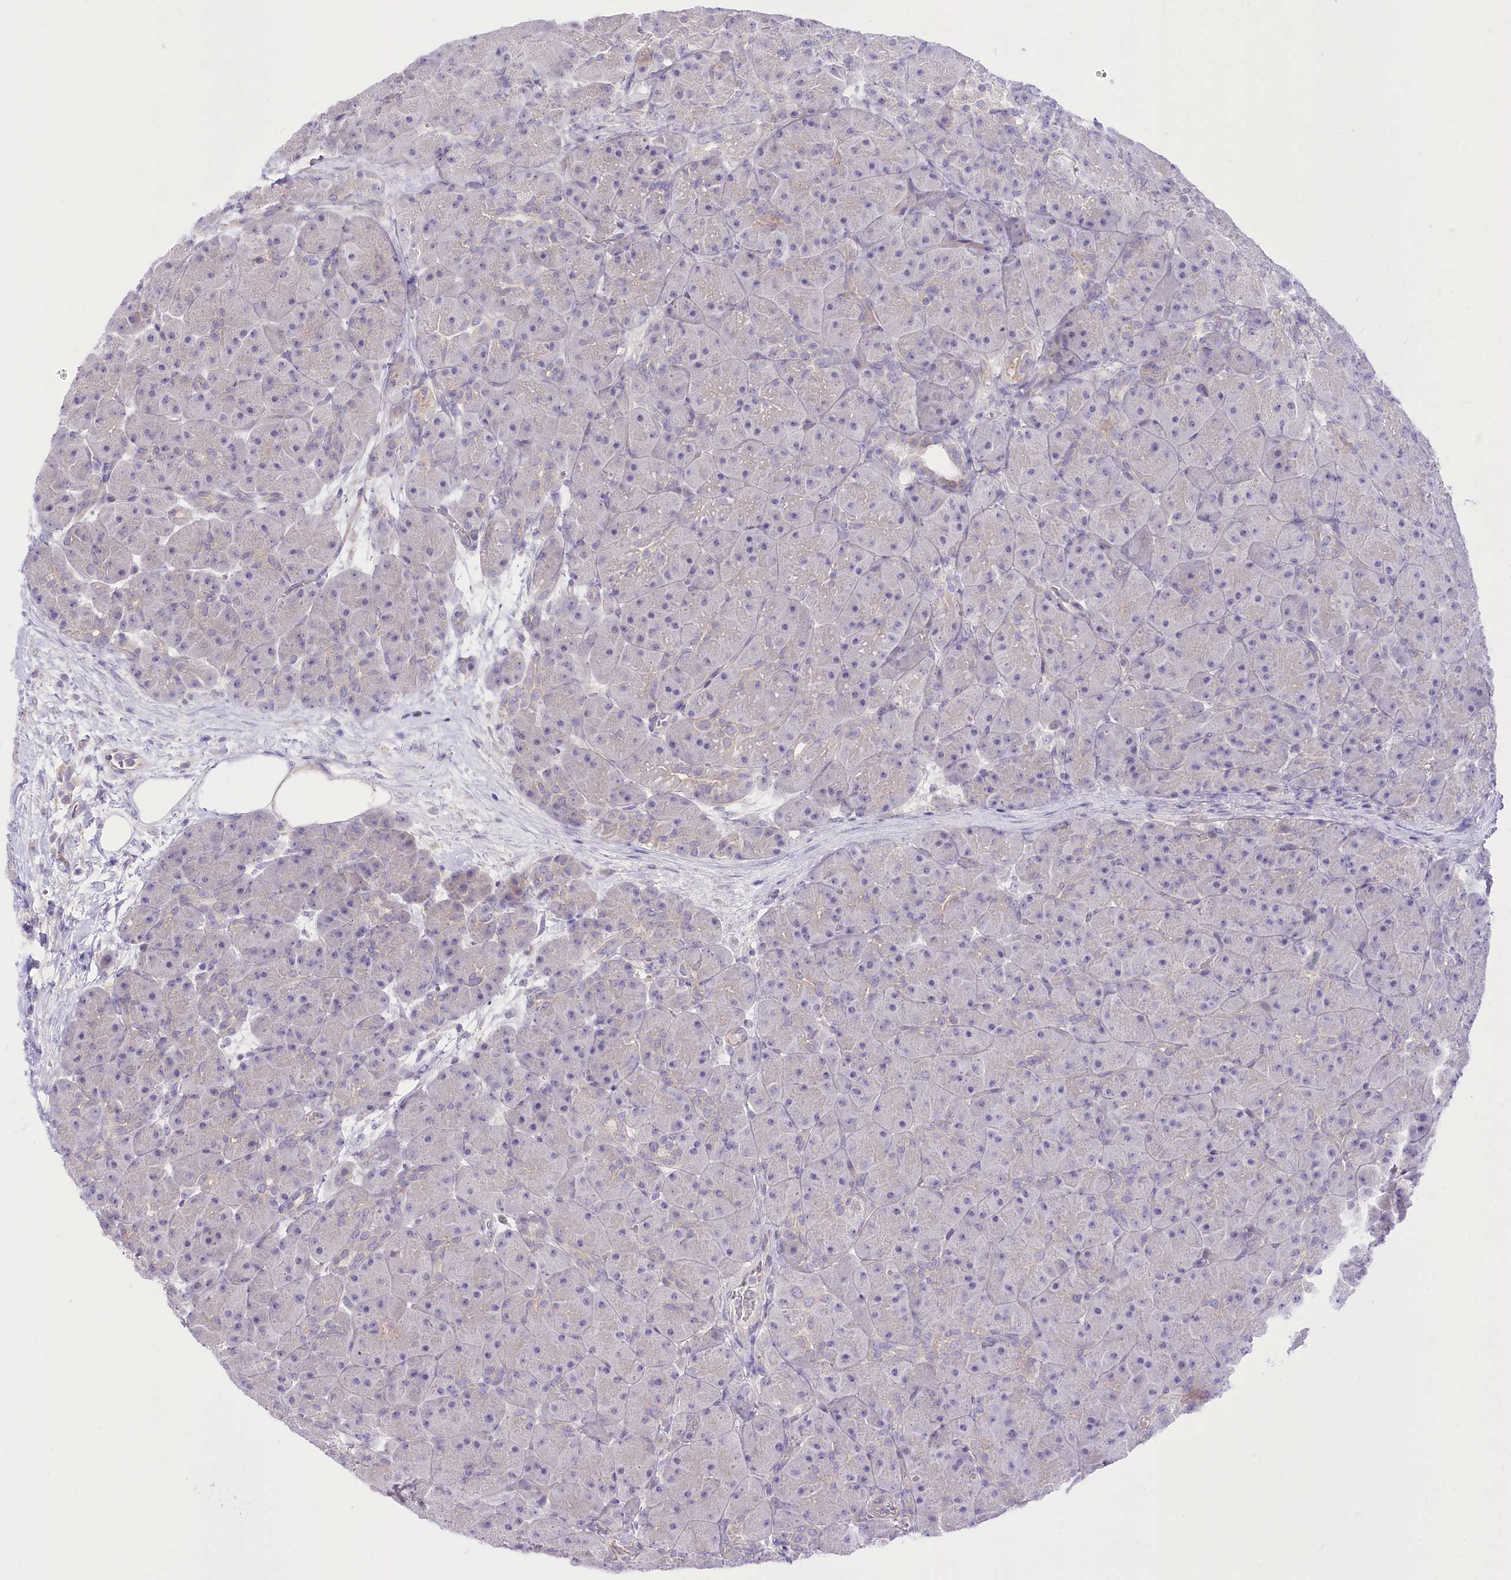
{"staining": {"intensity": "weak", "quantity": "<25%", "location": "cytoplasmic/membranous"}, "tissue": "pancreas", "cell_type": "Exocrine glandular cells", "image_type": "normal", "snomed": [{"axis": "morphology", "description": "Normal tissue, NOS"}, {"axis": "topography", "description": "Pancreas"}], "caption": "Histopathology image shows no protein expression in exocrine glandular cells of unremarkable pancreas. The staining was performed using DAB to visualize the protein expression in brown, while the nuclei were stained in blue with hematoxylin (Magnification: 20x).", "gene": "HELT", "patient": {"sex": "male", "age": 66}}